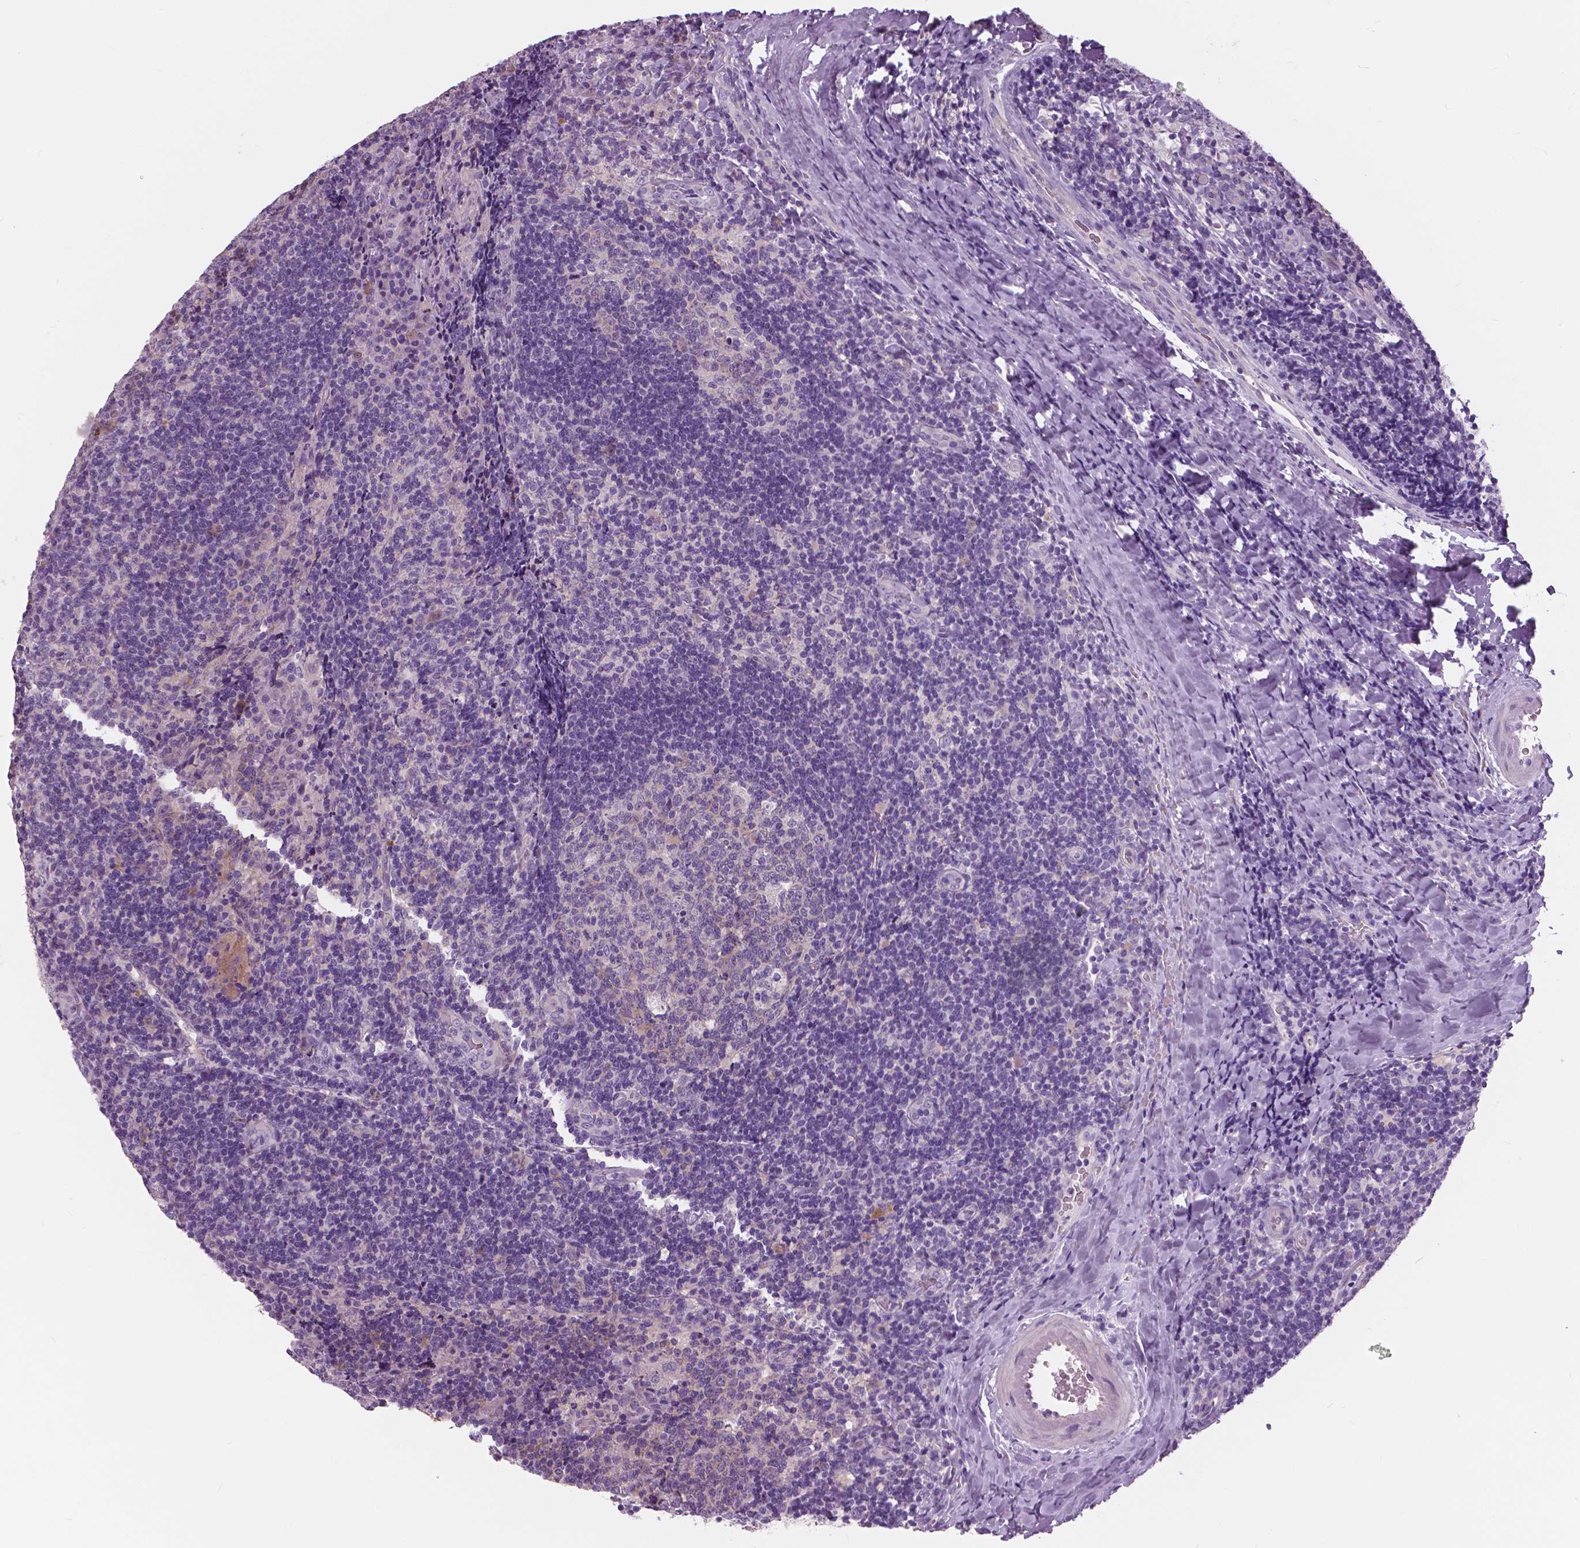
{"staining": {"intensity": "negative", "quantity": "none", "location": "none"}, "tissue": "tonsil", "cell_type": "Germinal center cells", "image_type": "normal", "snomed": [{"axis": "morphology", "description": "Normal tissue, NOS"}, {"axis": "topography", "description": "Tonsil"}], "caption": "There is no significant positivity in germinal center cells of tonsil. Brightfield microscopy of immunohistochemistry stained with DAB (brown) and hematoxylin (blue), captured at high magnification.", "gene": "SERPINI1", "patient": {"sex": "male", "age": 17}}